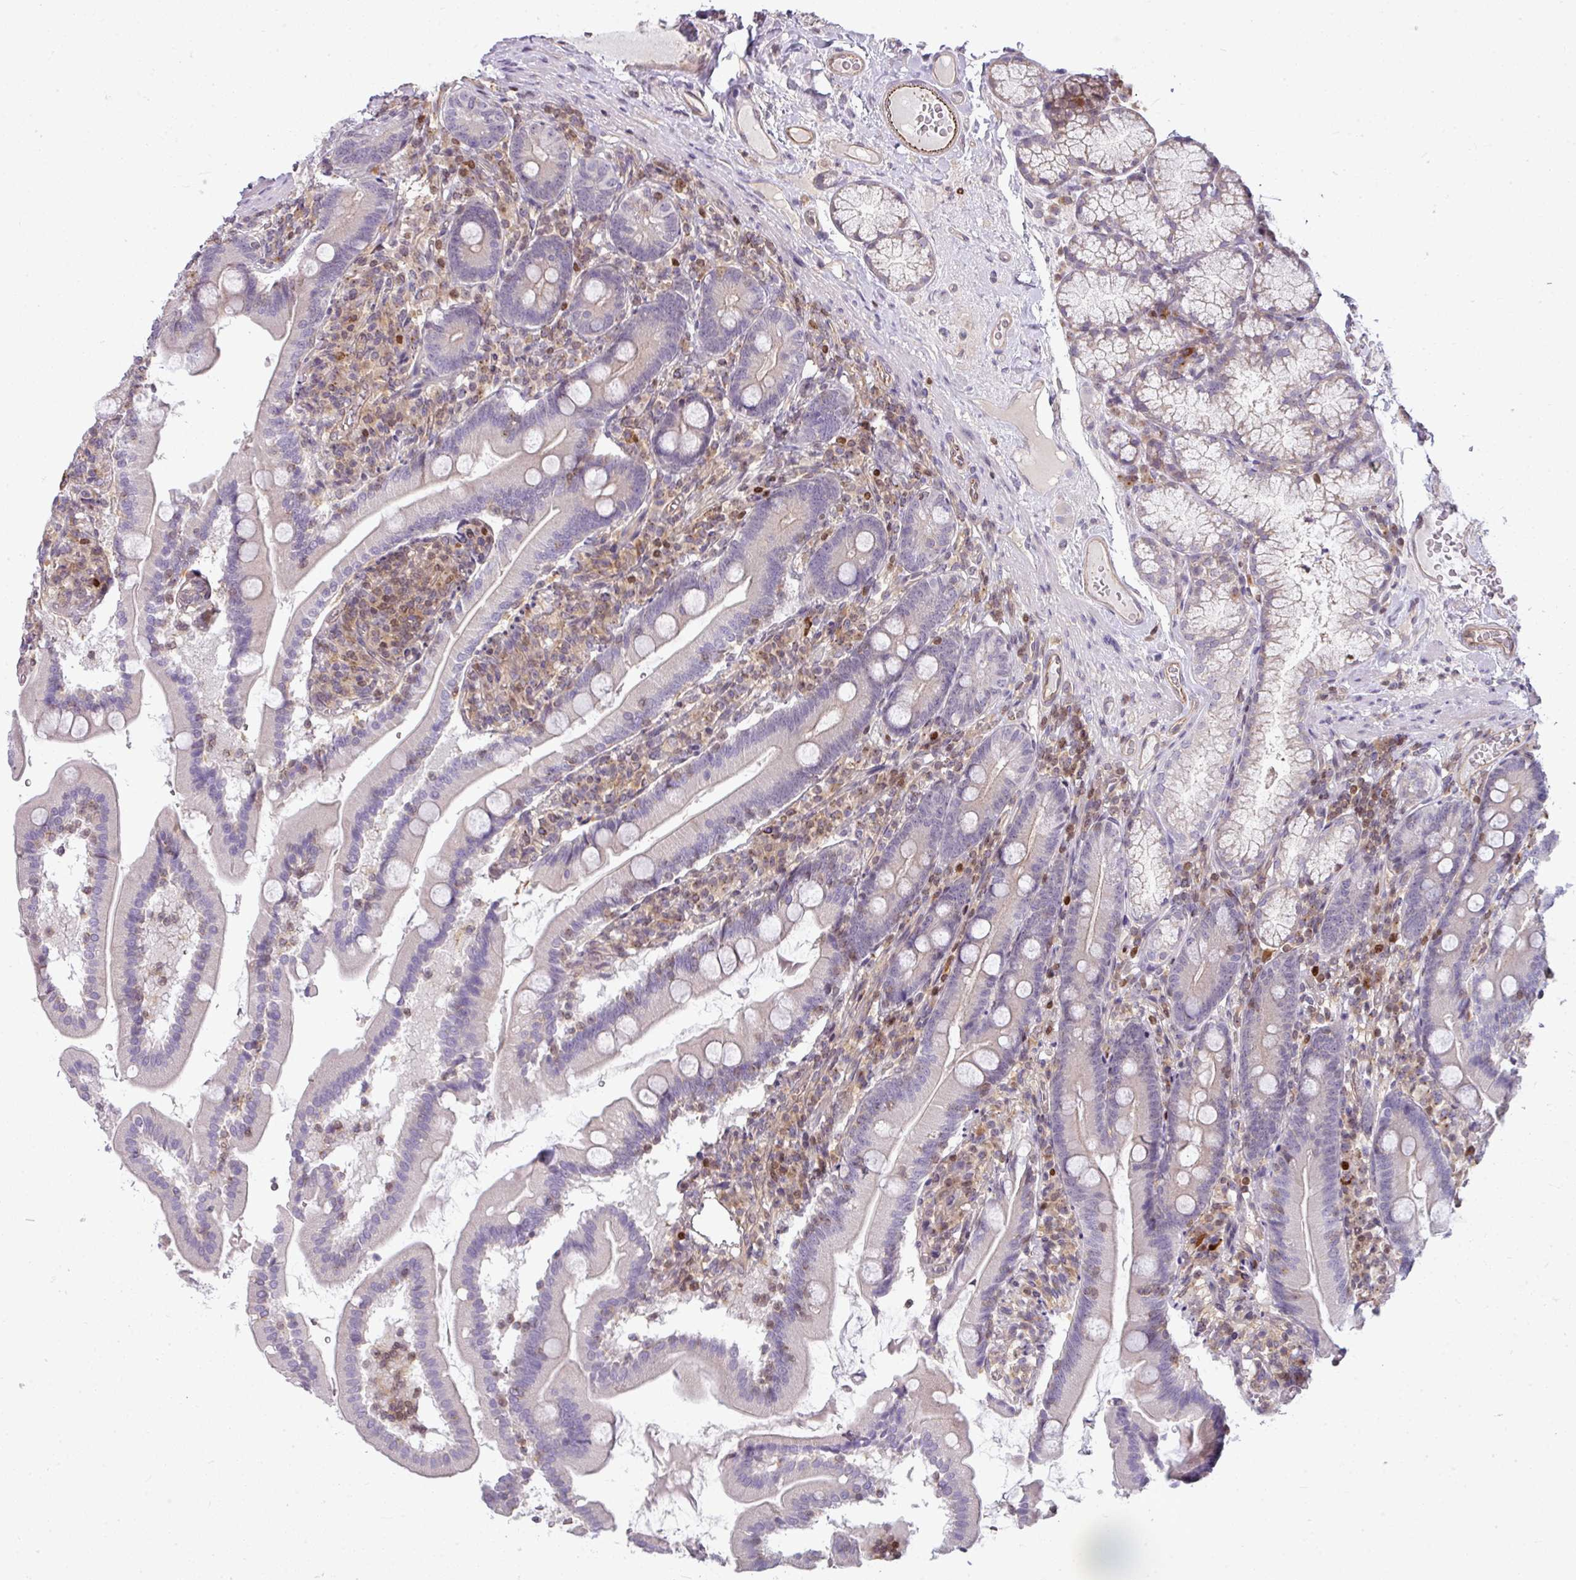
{"staining": {"intensity": "weak", "quantity": "<25%", "location": "cytoplasmic/membranous"}, "tissue": "duodenum", "cell_type": "Glandular cells", "image_type": "normal", "snomed": [{"axis": "morphology", "description": "Normal tissue, NOS"}, {"axis": "topography", "description": "Duodenum"}], "caption": "Immunohistochemistry (IHC) of unremarkable duodenum shows no staining in glandular cells. Brightfield microscopy of immunohistochemistry (IHC) stained with DAB (brown) and hematoxylin (blue), captured at high magnification.", "gene": "STAT5A", "patient": {"sex": "female", "age": 67}}